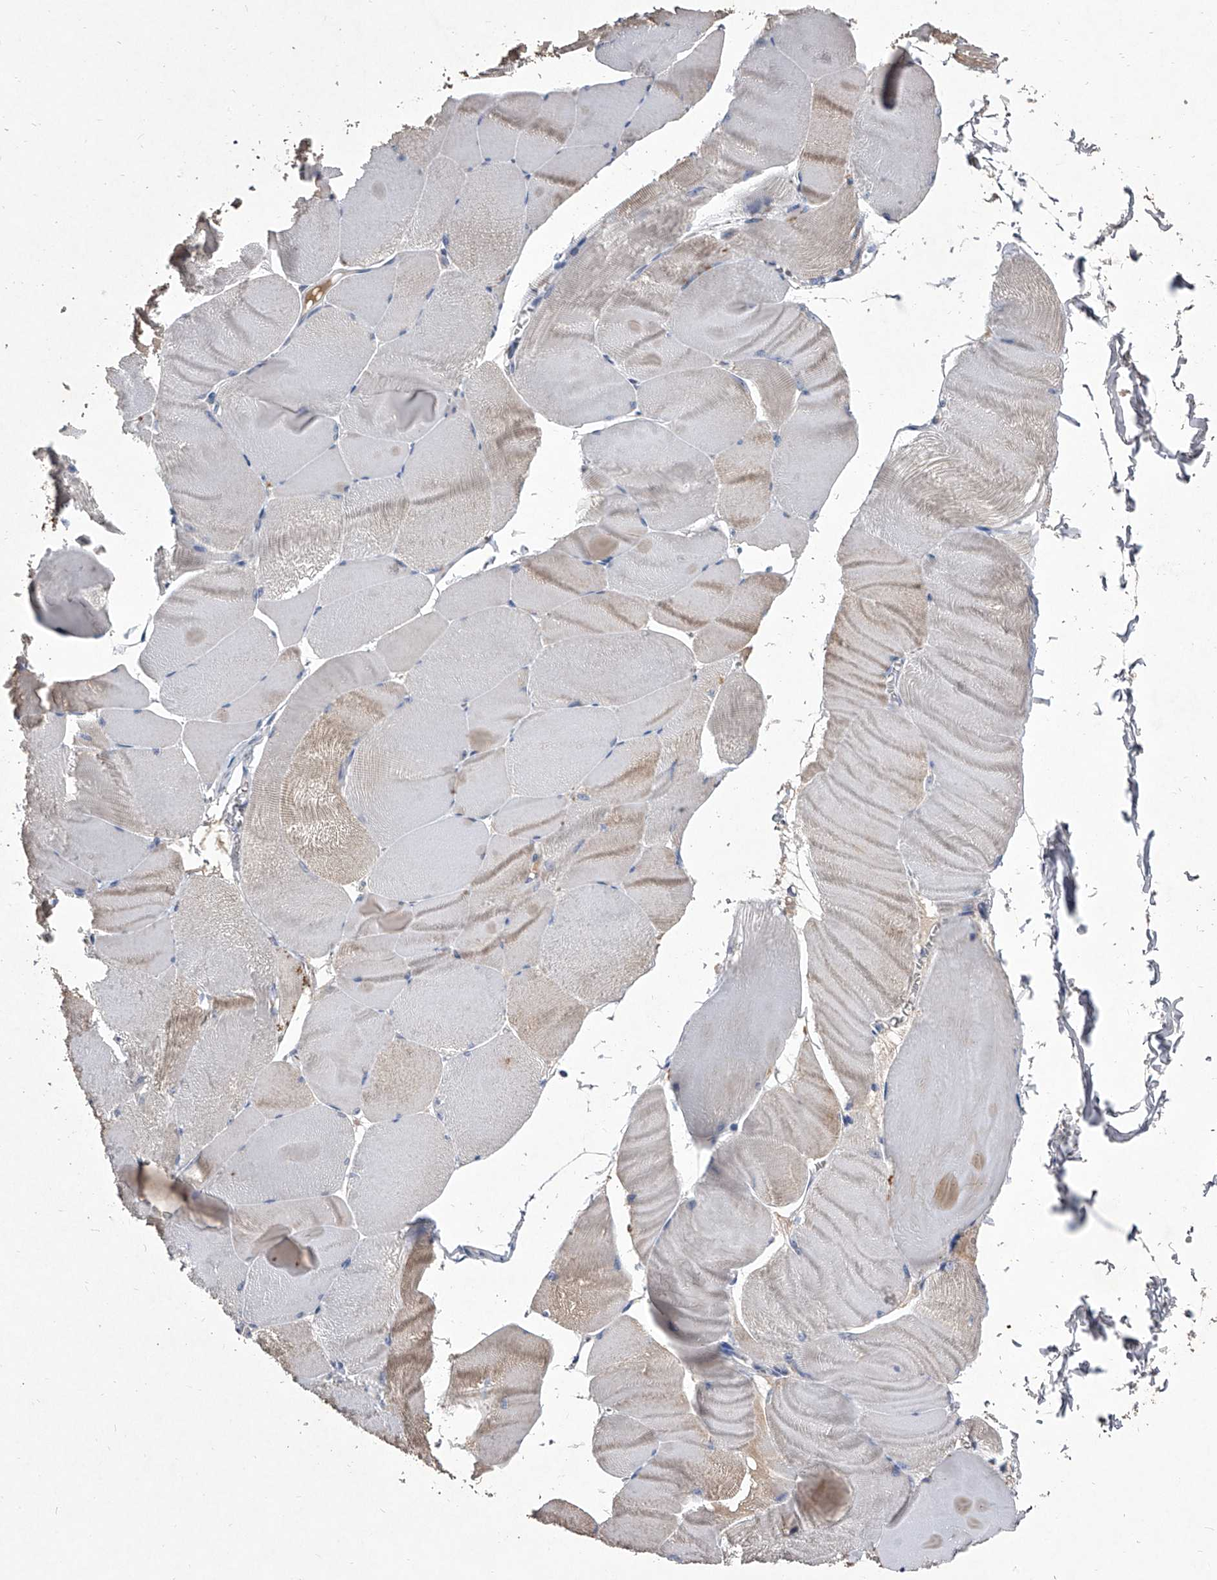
{"staining": {"intensity": "weak", "quantity": "25%-75%", "location": "cytoplasmic/membranous"}, "tissue": "skeletal muscle", "cell_type": "Myocytes", "image_type": "normal", "snomed": [{"axis": "morphology", "description": "Normal tissue, NOS"}, {"axis": "morphology", "description": "Basal cell carcinoma"}, {"axis": "topography", "description": "Skeletal muscle"}], "caption": "The image reveals a brown stain indicating the presence of a protein in the cytoplasmic/membranous of myocytes in skeletal muscle. Using DAB (brown) and hematoxylin (blue) stains, captured at high magnification using brightfield microscopy.", "gene": "C5", "patient": {"sex": "female", "age": 64}}